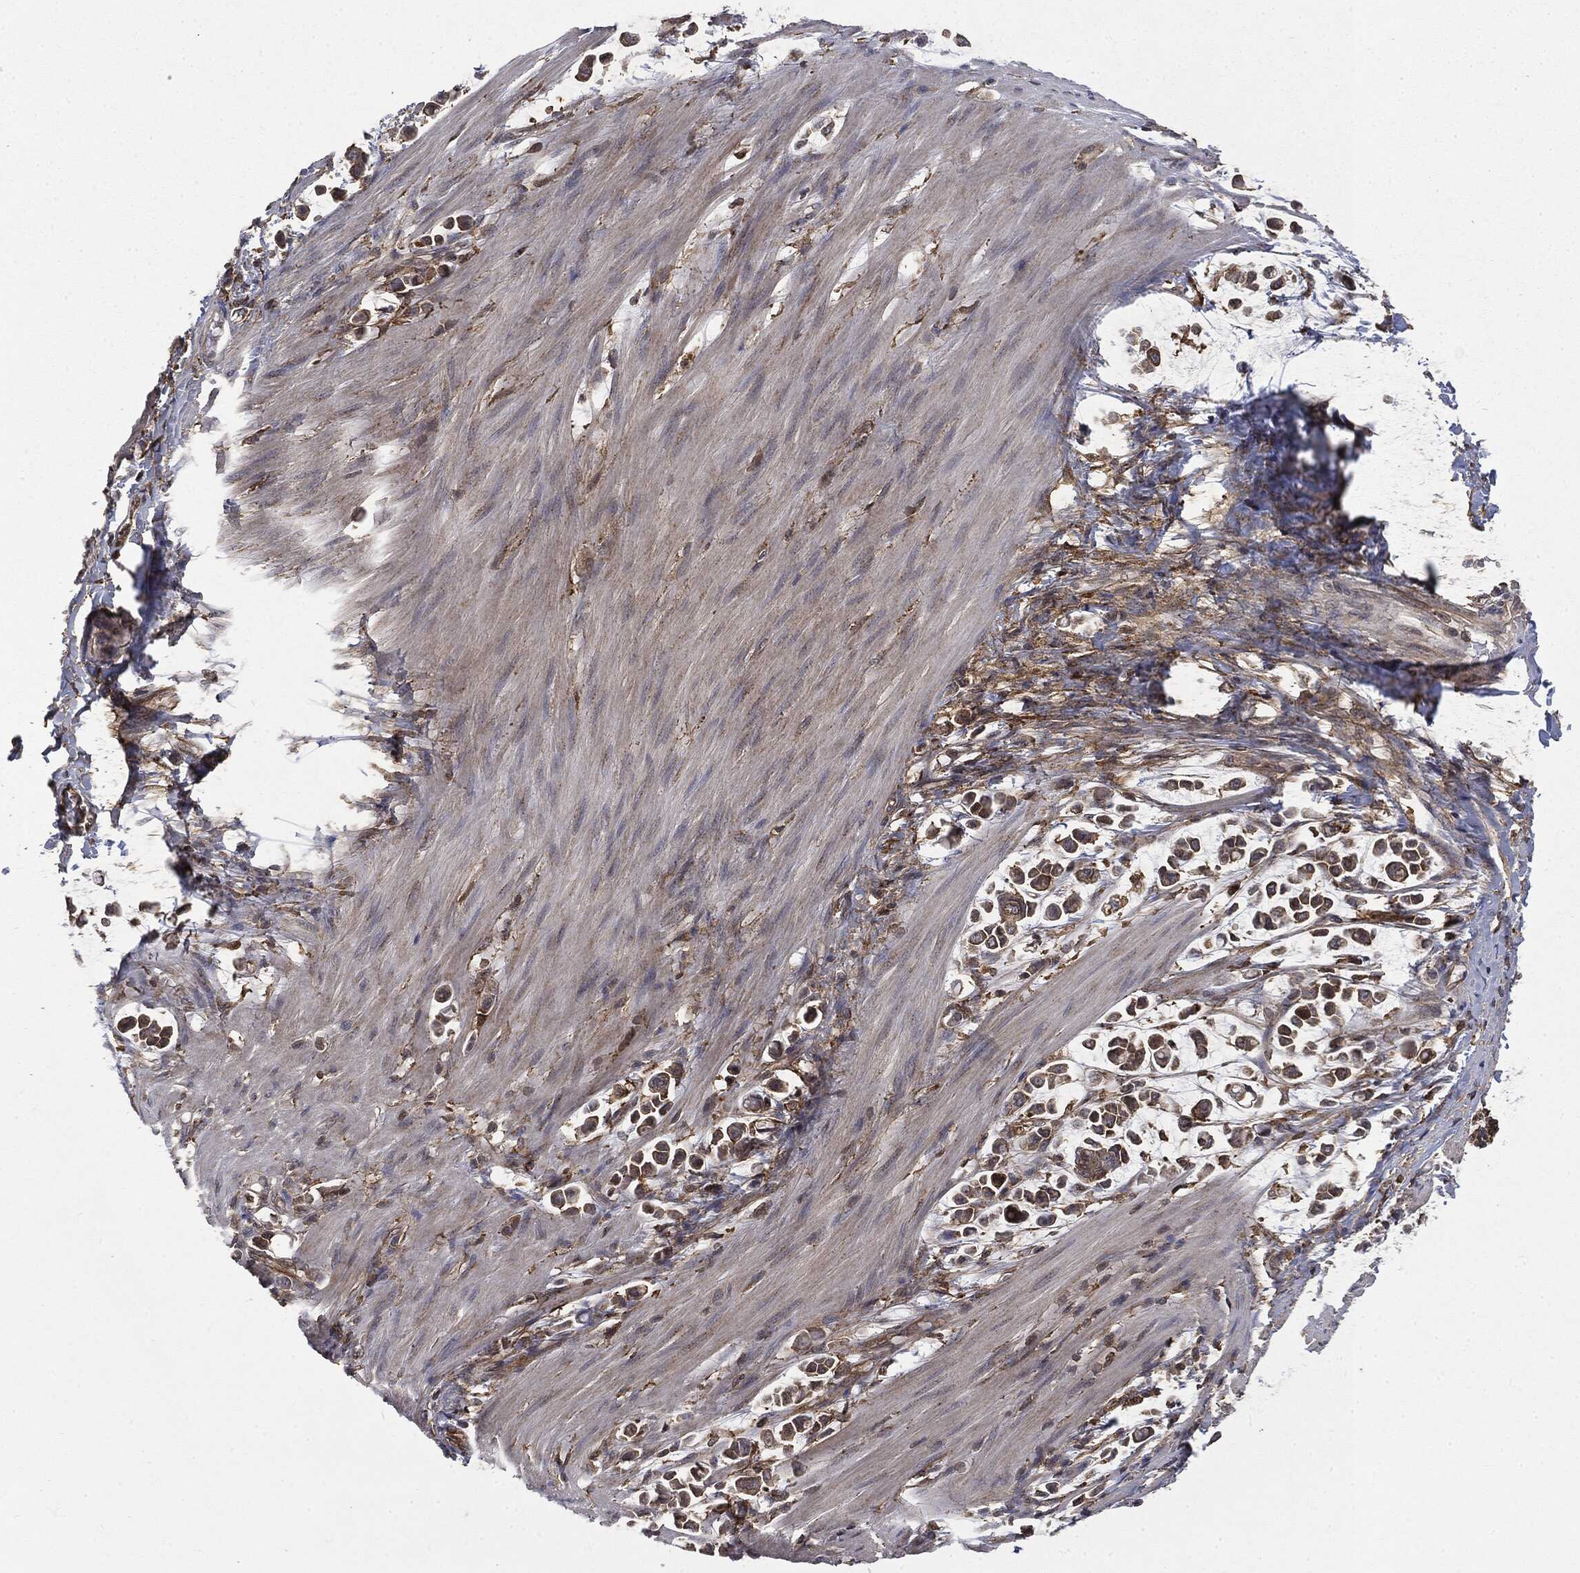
{"staining": {"intensity": "moderate", "quantity": "25%-75%", "location": "cytoplasmic/membranous"}, "tissue": "stomach cancer", "cell_type": "Tumor cells", "image_type": "cancer", "snomed": [{"axis": "morphology", "description": "Adenocarcinoma, NOS"}, {"axis": "topography", "description": "Stomach"}], "caption": "Moderate cytoplasmic/membranous expression is seen in approximately 25%-75% of tumor cells in adenocarcinoma (stomach).", "gene": "SNX5", "patient": {"sex": "male", "age": 82}}